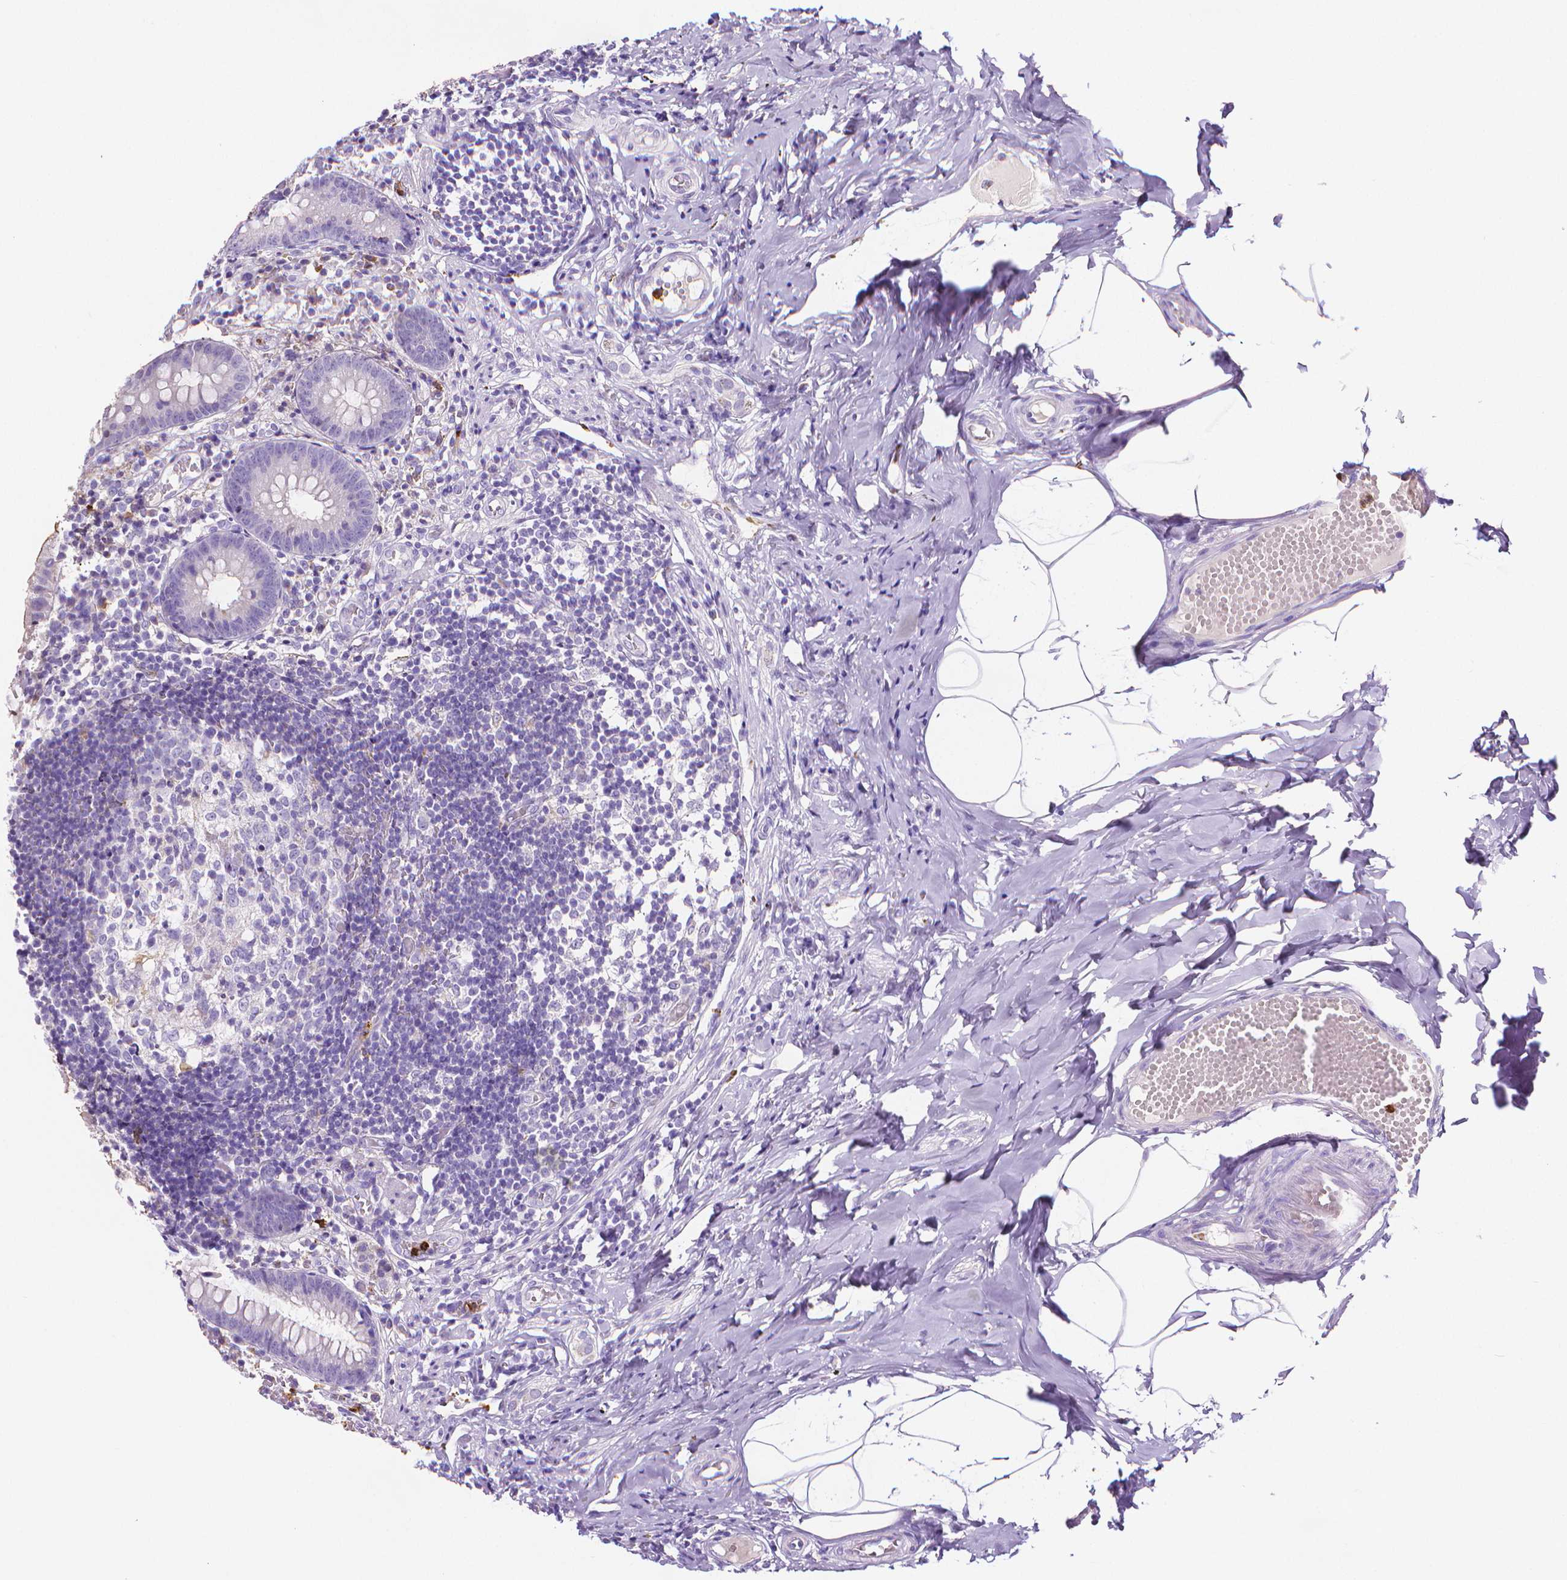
{"staining": {"intensity": "negative", "quantity": "none", "location": "none"}, "tissue": "appendix", "cell_type": "Glandular cells", "image_type": "normal", "snomed": [{"axis": "morphology", "description": "Normal tissue, NOS"}, {"axis": "topography", "description": "Appendix"}], "caption": "An image of appendix stained for a protein demonstrates no brown staining in glandular cells. Brightfield microscopy of IHC stained with DAB (3,3'-diaminobenzidine) (brown) and hematoxylin (blue), captured at high magnification.", "gene": "MMP9", "patient": {"sex": "female", "age": 32}}